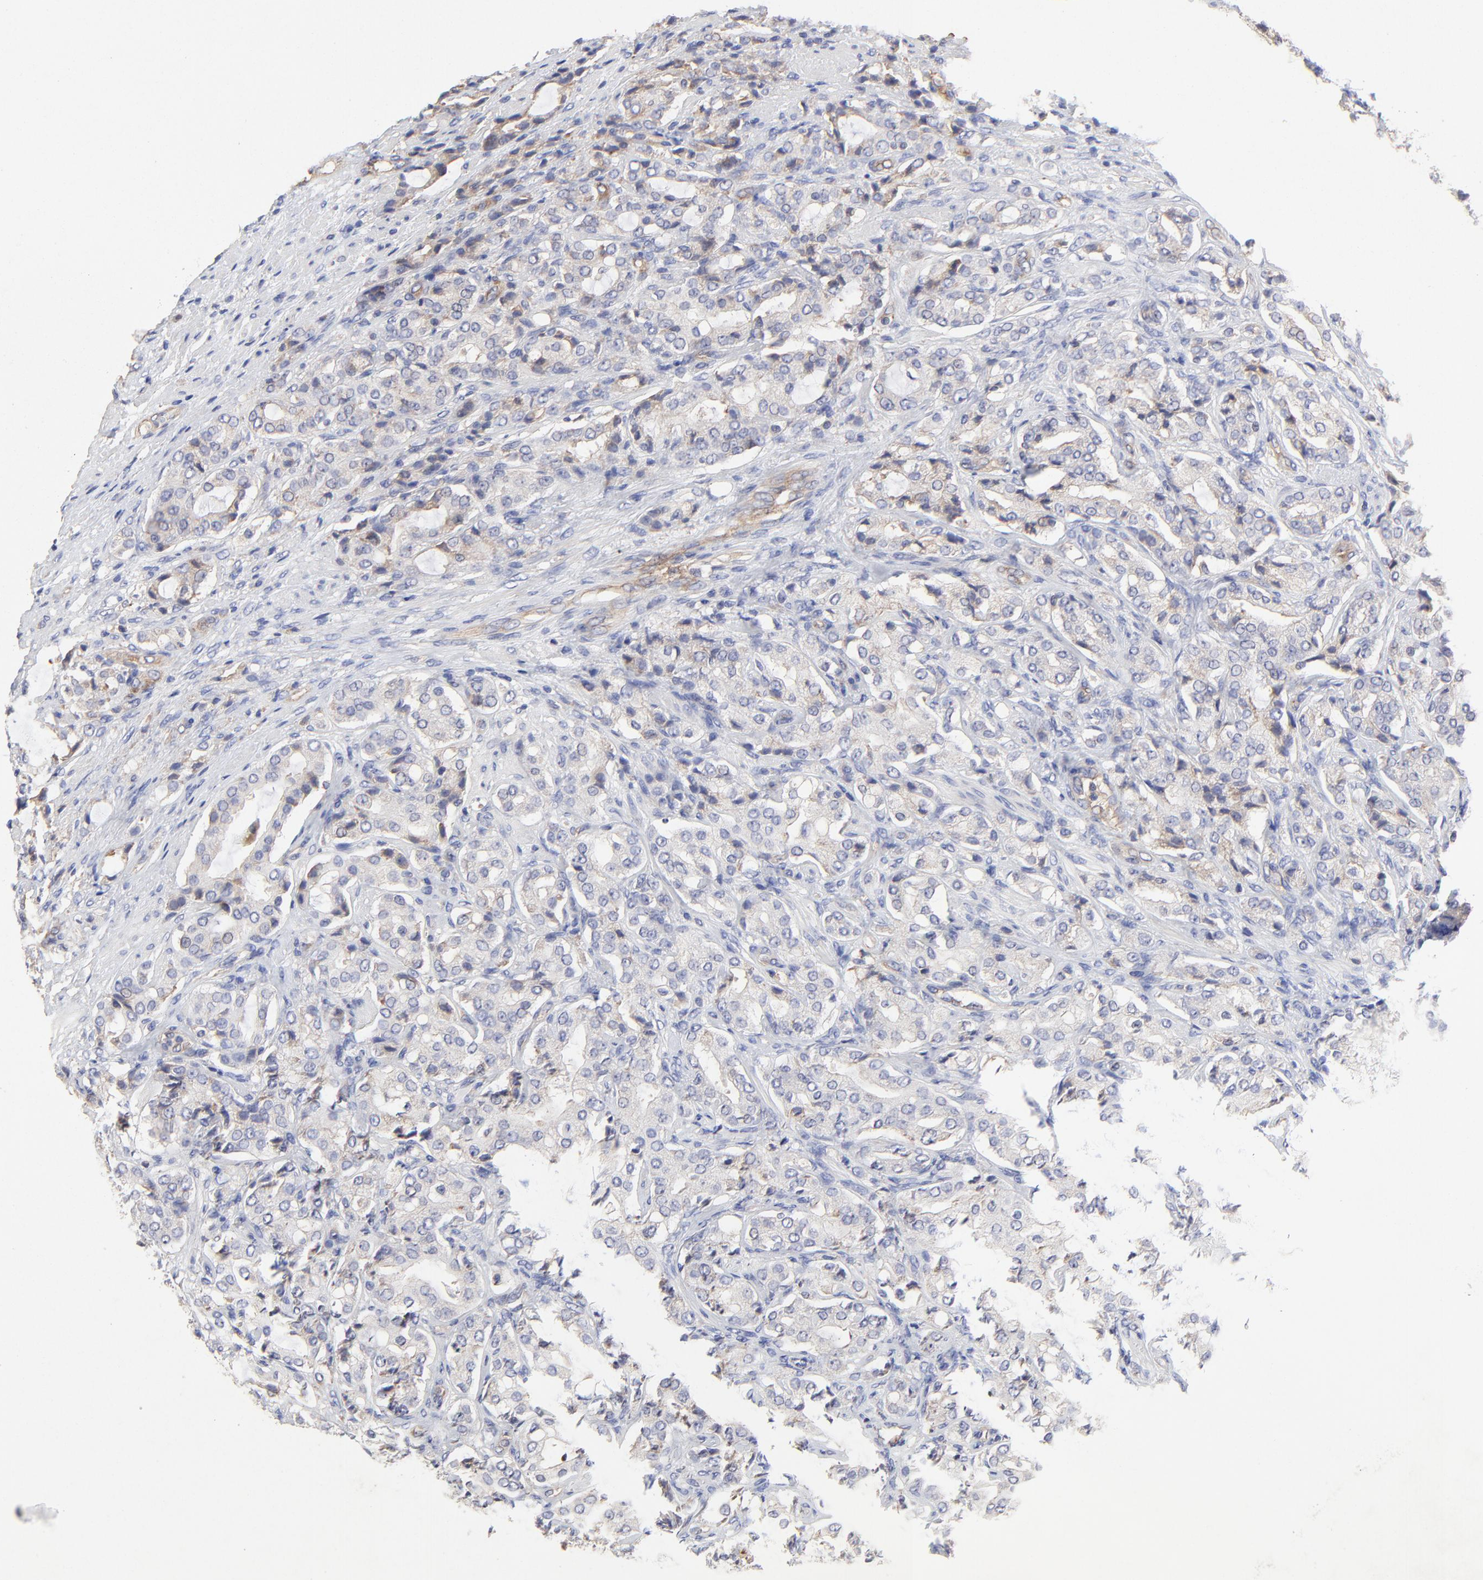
{"staining": {"intensity": "weak", "quantity": "<25%", "location": "cytoplasmic/membranous"}, "tissue": "prostate cancer", "cell_type": "Tumor cells", "image_type": "cancer", "snomed": [{"axis": "morphology", "description": "Adenocarcinoma, High grade"}, {"axis": "topography", "description": "Prostate"}], "caption": "Immunohistochemistry photomicrograph of prostate cancer (high-grade adenocarcinoma) stained for a protein (brown), which exhibits no positivity in tumor cells.", "gene": "SULF2", "patient": {"sex": "male", "age": 72}}